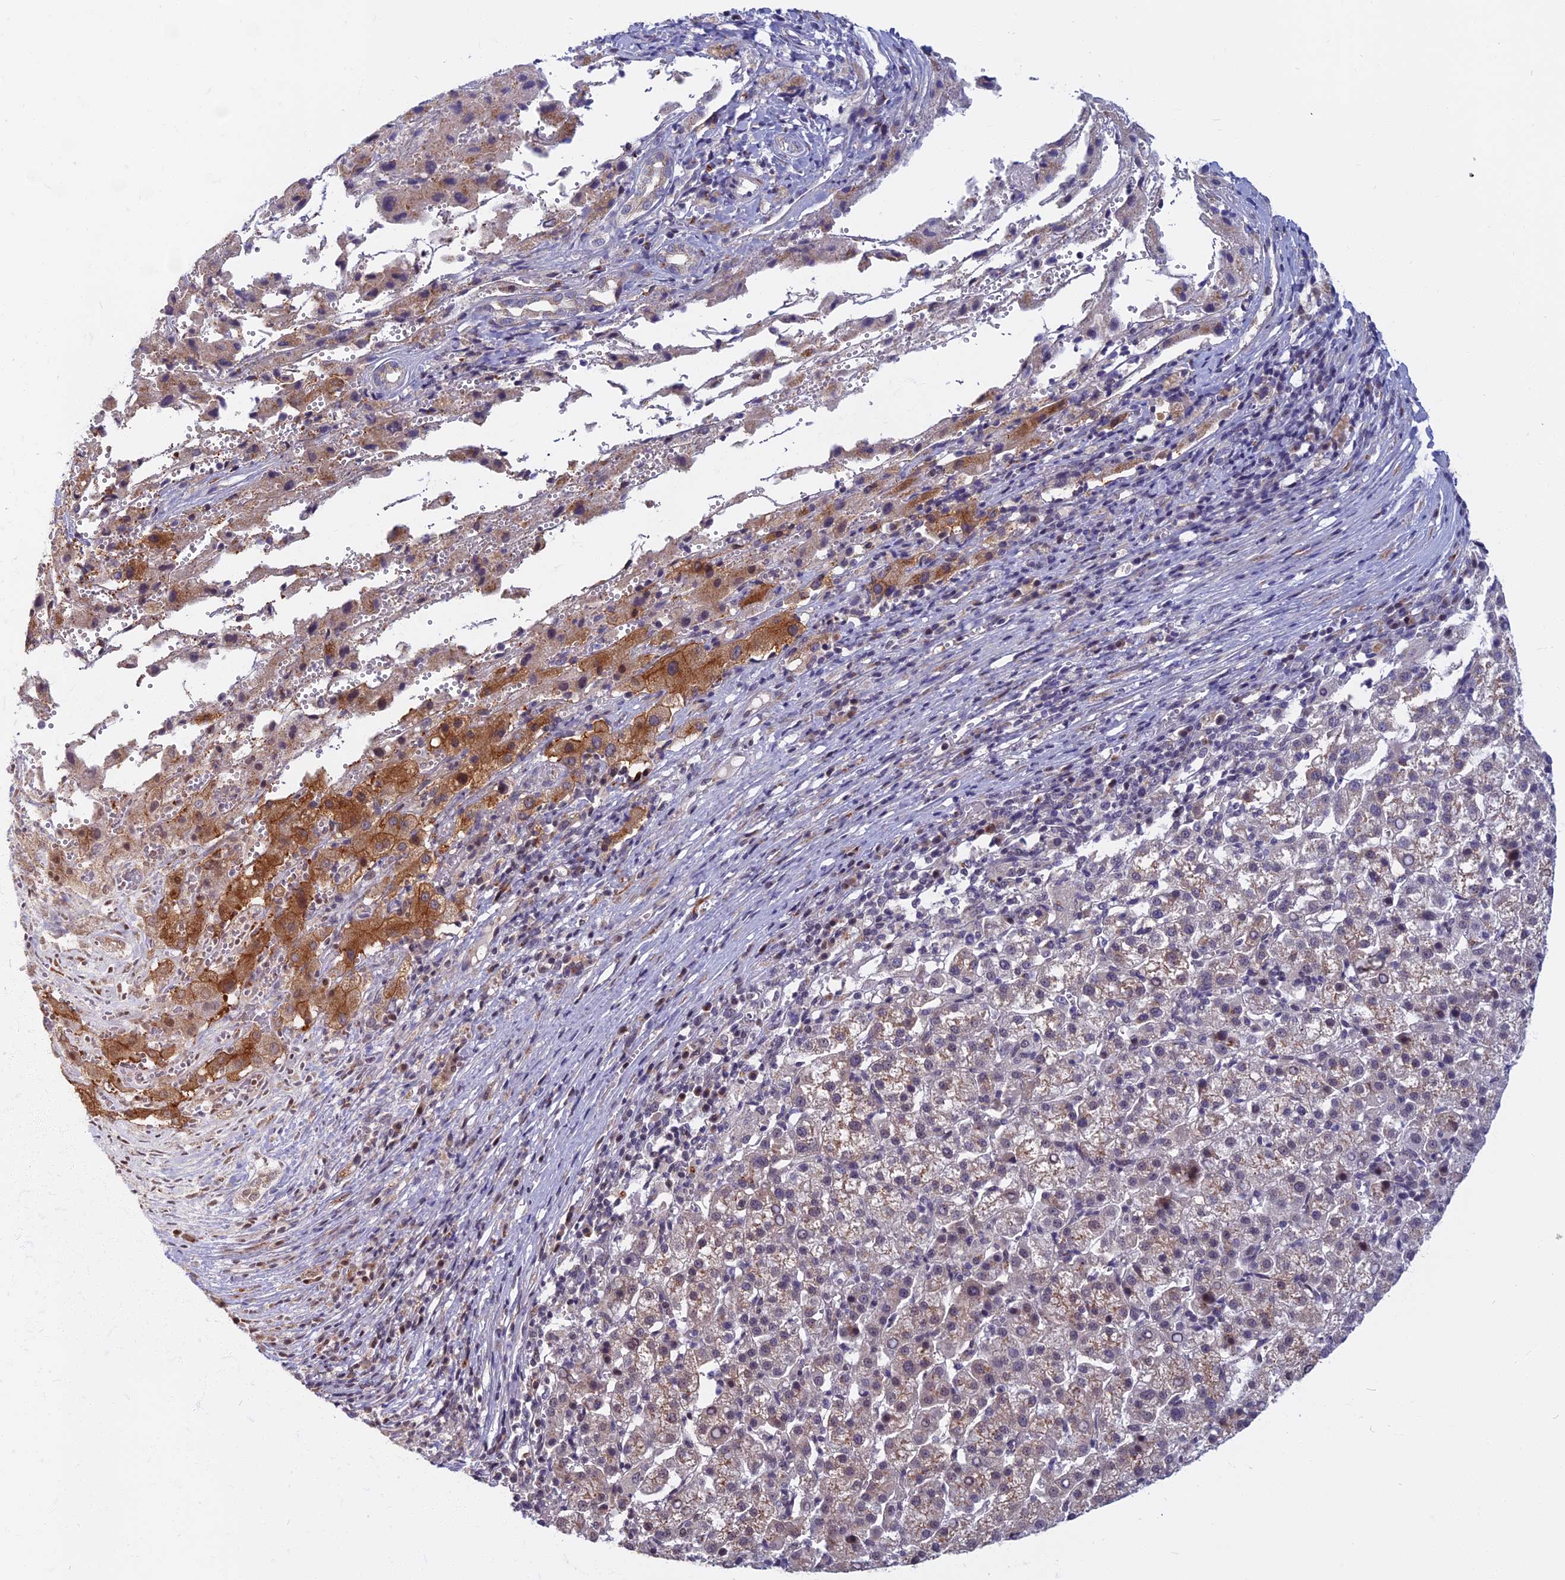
{"staining": {"intensity": "weak", "quantity": "<25%", "location": "cytoplasmic/membranous"}, "tissue": "liver cancer", "cell_type": "Tumor cells", "image_type": "cancer", "snomed": [{"axis": "morphology", "description": "Carcinoma, Hepatocellular, NOS"}, {"axis": "topography", "description": "Liver"}], "caption": "The micrograph displays no significant positivity in tumor cells of liver cancer (hepatocellular carcinoma). (Stains: DAB immunohistochemistry with hematoxylin counter stain, Microscopy: brightfield microscopy at high magnification).", "gene": "CCDC113", "patient": {"sex": "female", "age": 58}}